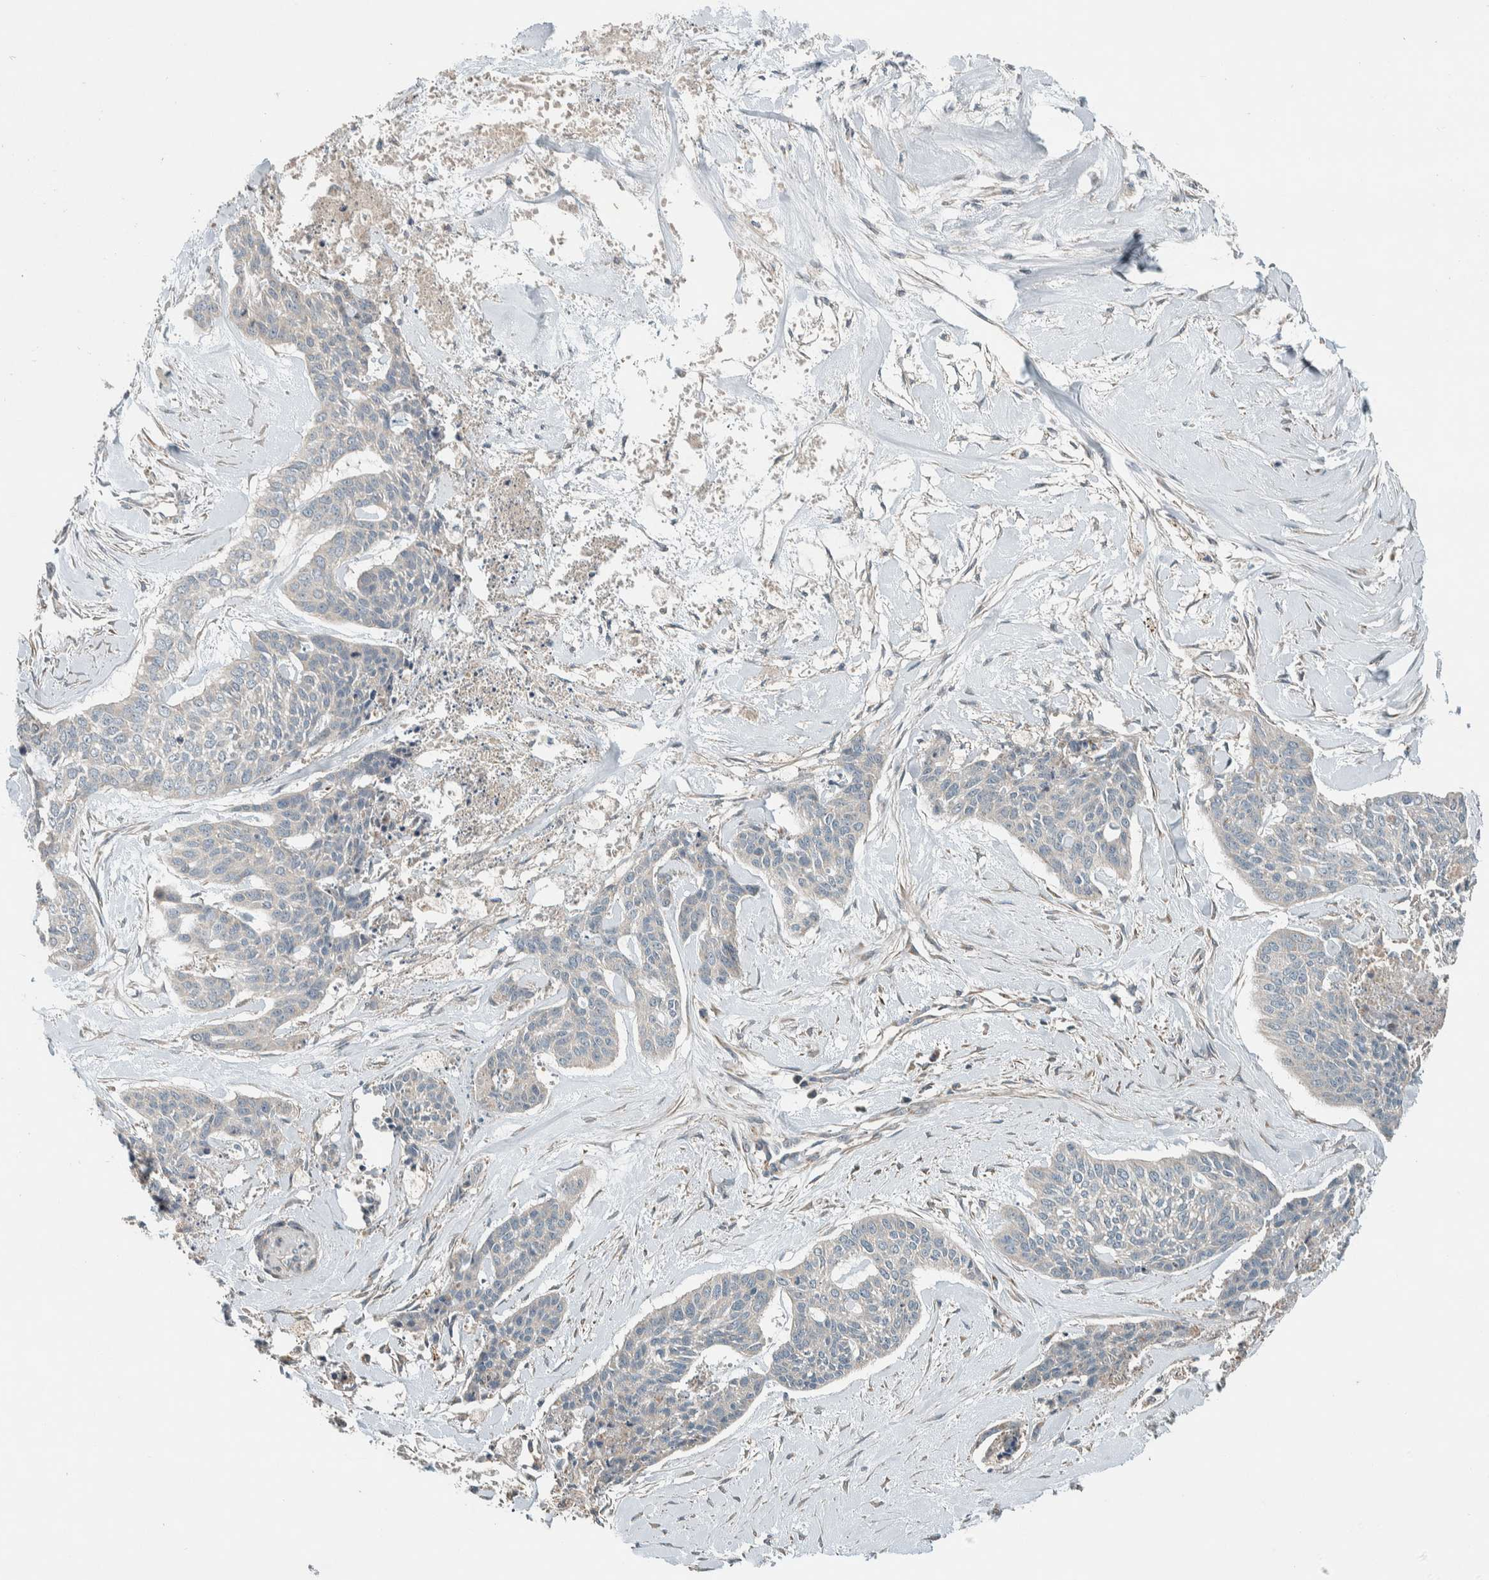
{"staining": {"intensity": "negative", "quantity": "none", "location": "none"}, "tissue": "skin cancer", "cell_type": "Tumor cells", "image_type": "cancer", "snomed": [{"axis": "morphology", "description": "Basal cell carcinoma"}, {"axis": "topography", "description": "Skin"}], "caption": "DAB immunohistochemical staining of skin basal cell carcinoma exhibits no significant positivity in tumor cells.", "gene": "SLFN12L", "patient": {"sex": "female", "age": 64}}